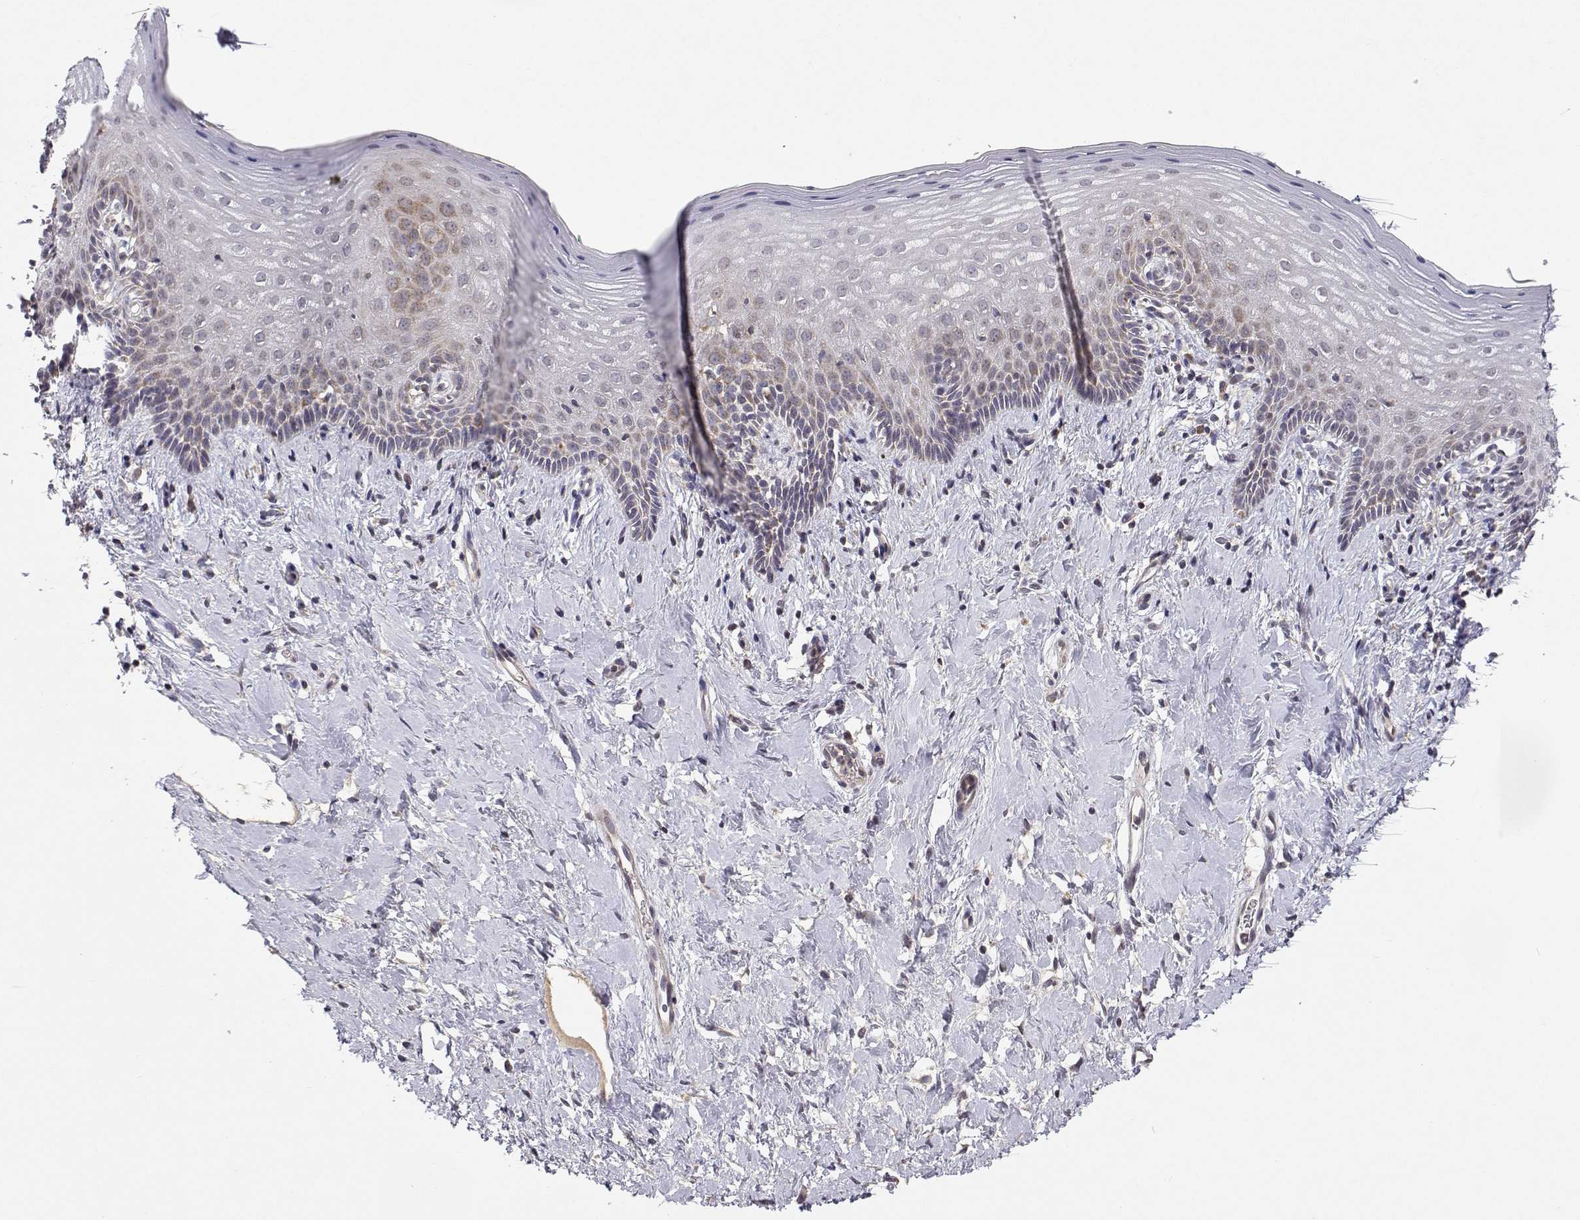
{"staining": {"intensity": "weak", "quantity": "25%-75%", "location": "cytoplasmic/membranous"}, "tissue": "vagina", "cell_type": "Squamous epithelial cells", "image_type": "normal", "snomed": [{"axis": "morphology", "description": "Normal tissue, NOS"}, {"axis": "topography", "description": "Vagina"}], "caption": "A low amount of weak cytoplasmic/membranous expression is present in about 25%-75% of squamous epithelial cells in normal vagina.", "gene": "MRPL3", "patient": {"sex": "female", "age": 42}}